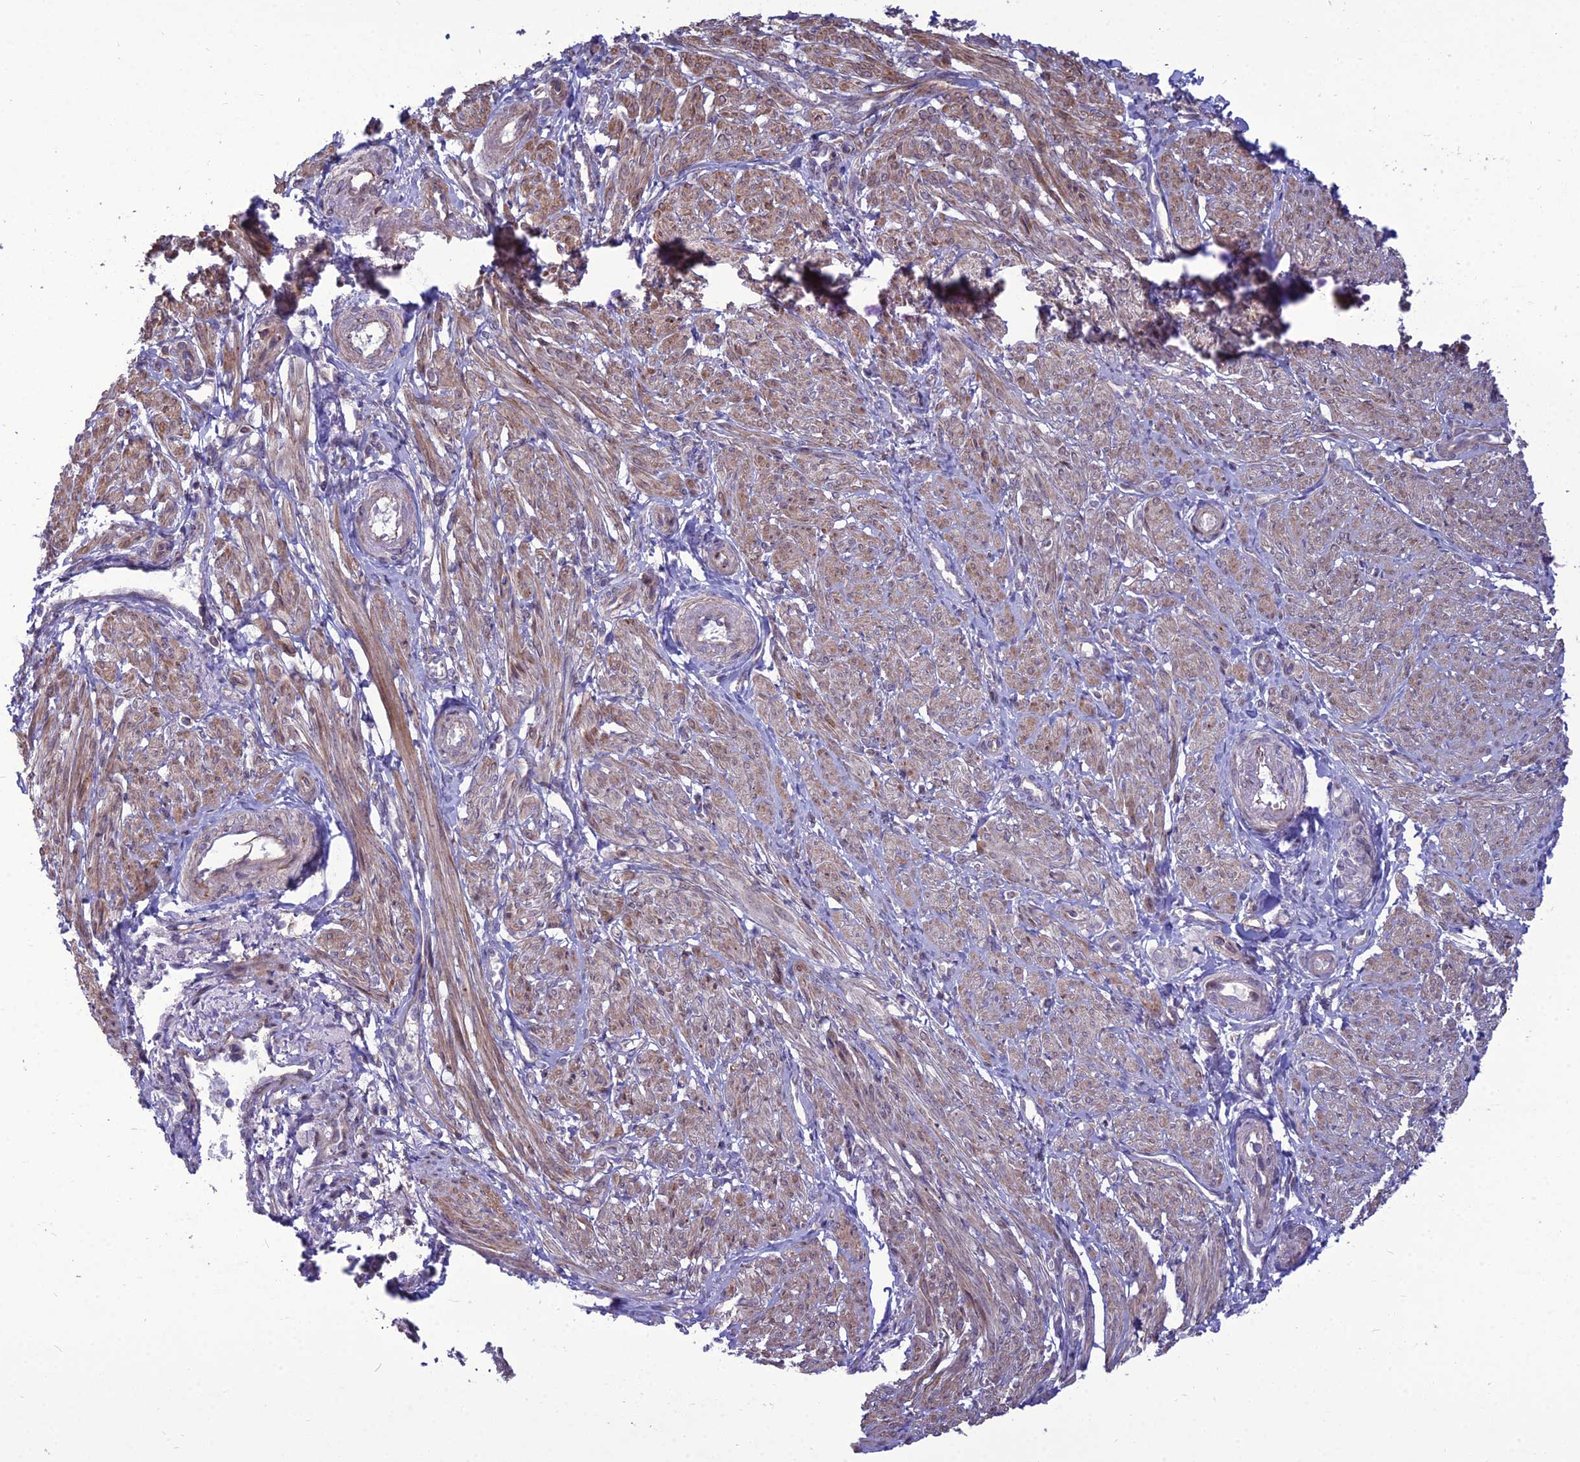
{"staining": {"intensity": "moderate", "quantity": "25%-75%", "location": "cytoplasmic/membranous"}, "tissue": "smooth muscle", "cell_type": "Smooth muscle cells", "image_type": "normal", "snomed": [{"axis": "morphology", "description": "Normal tissue, NOS"}, {"axis": "topography", "description": "Smooth muscle"}], "caption": "Smooth muscle stained with DAB immunohistochemistry shows medium levels of moderate cytoplasmic/membranous positivity in about 25%-75% of smooth muscle cells.", "gene": "TSPYL2", "patient": {"sex": "female", "age": 39}}